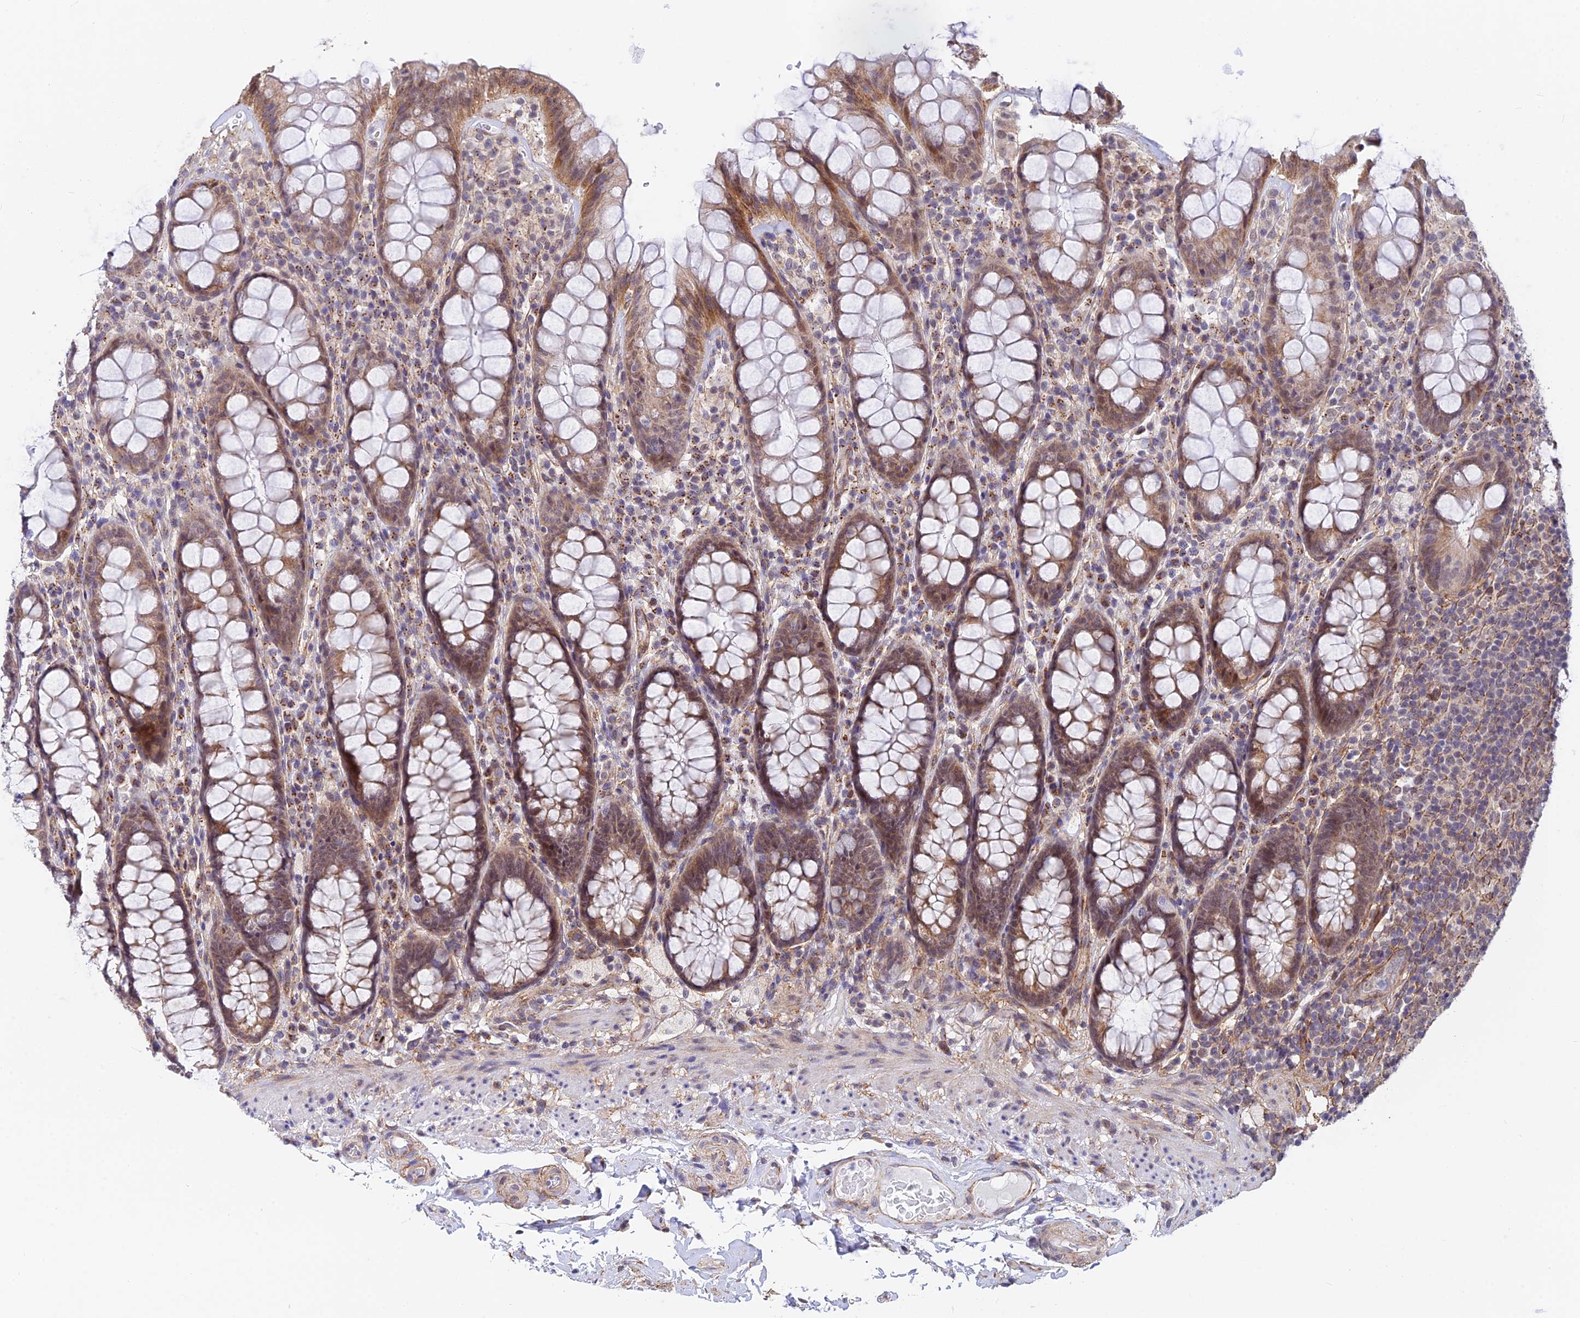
{"staining": {"intensity": "weak", "quantity": ">75%", "location": "cytoplasmic/membranous,nuclear"}, "tissue": "rectum", "cell_type": "Glandular cells", "image_type": "normal", "snomed": [{"axis": "morphology", "description": "Normal tissue, NOS"}, {"axis": "topography", "description": "Rectum"}], "caption": "DAB immunohistochemical staining of unremarkable human rectum displays weak cytoplasmic/membranous,nuclear protein positivity in approximately >75% of glandular cells. Nuclei are stained in blue.", "gene": "VSTM2L", "patient": {"sex": "male", "age": 83}}